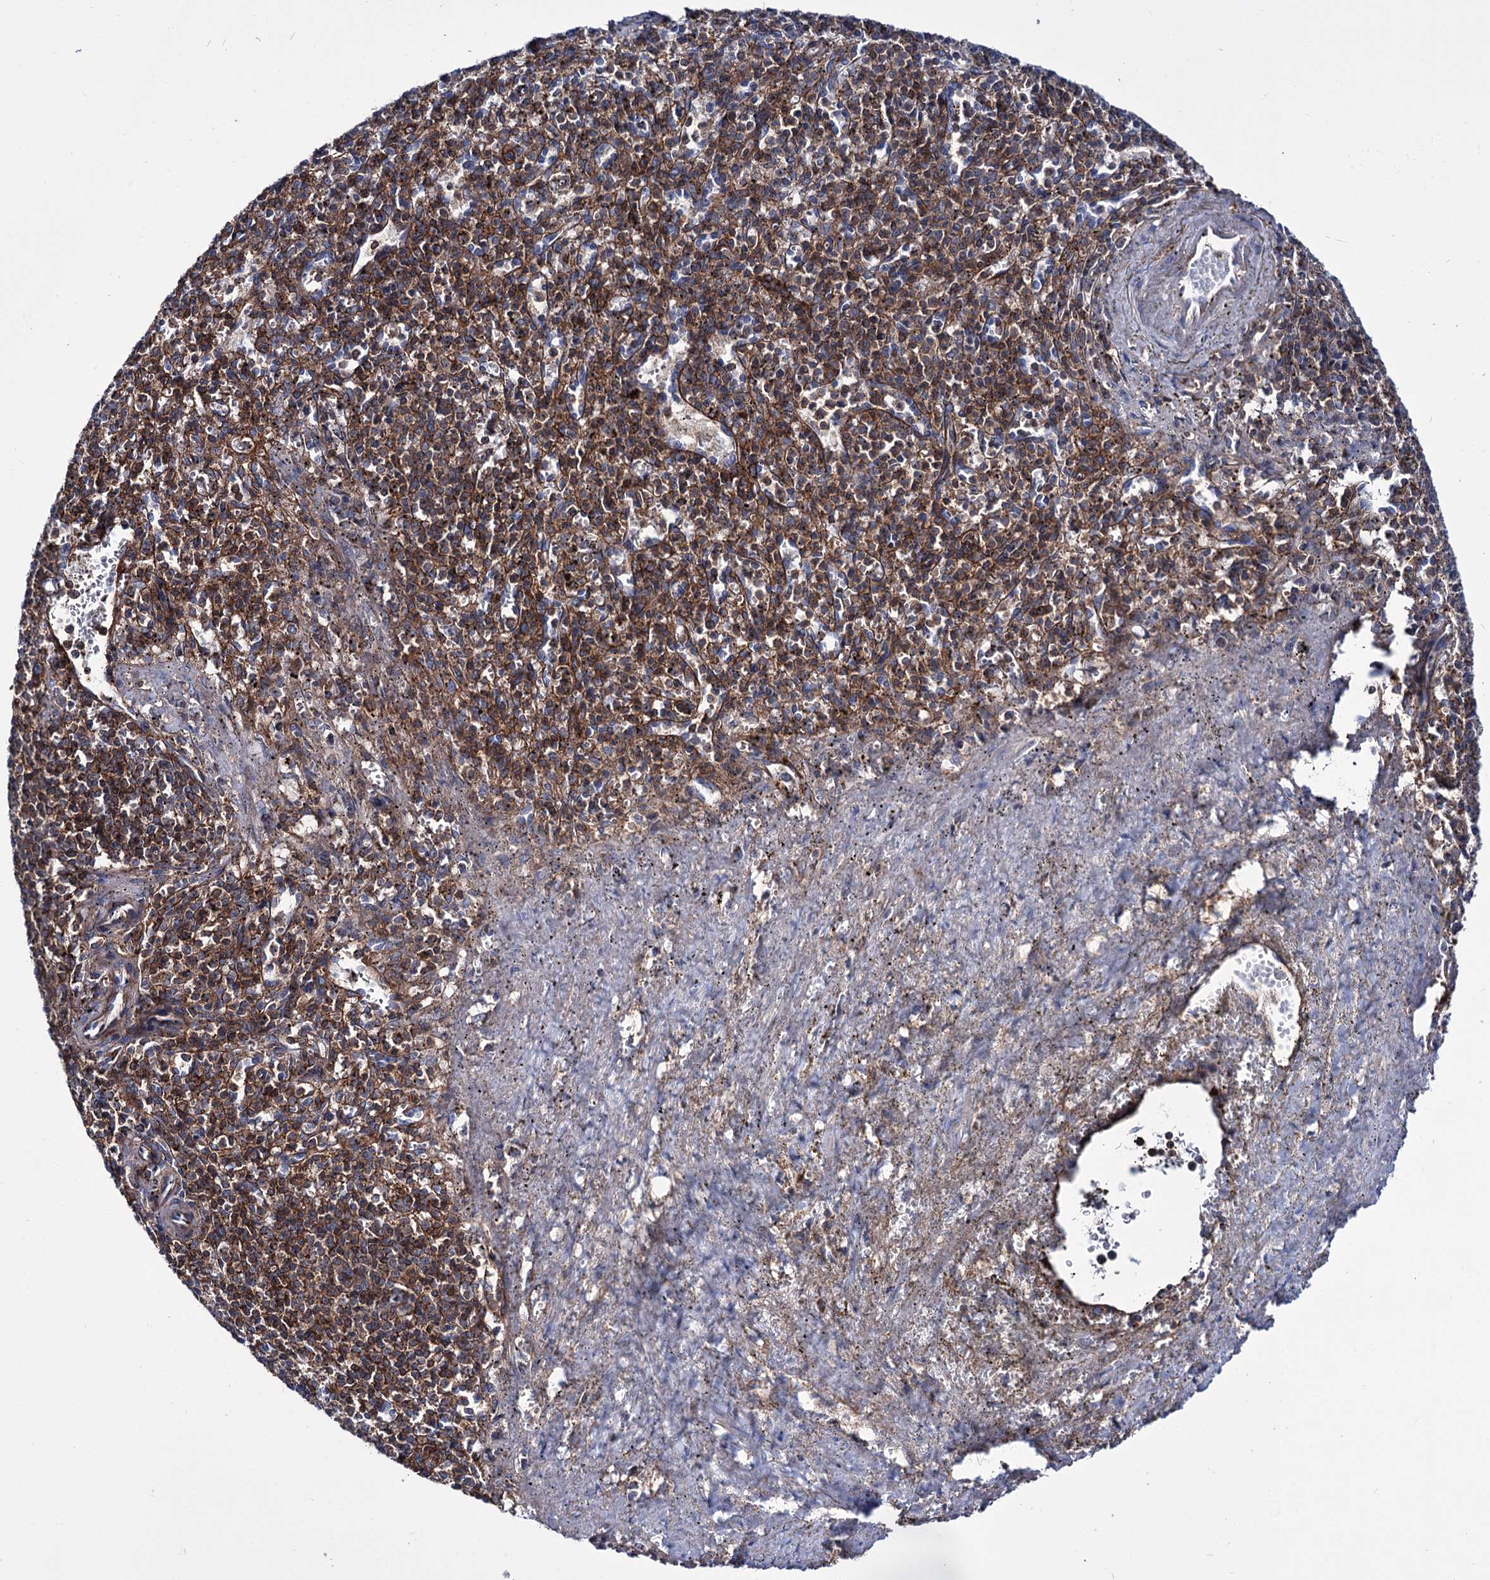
{"staining": {"intensity": "moderate", "quantity": "<25%", "location": "cytoplasmic/membranous"}, "tissue": "spleen", "cell_type": "Cells in red pulp", "image_type": "normal", "snomed": [{"axis": "morphology", "description": "Normal tissue, NOS"}, {"axis": "topography", "description": "Spleen"}], "caption": "DAB (3,3'-diaminobenzidine) immunohistochemical staining of normal human spleen shows moderate cytoplasmic/membranous protein positivity in approximately <25% of cells in red pulp.", "gene": "DEF6", "patient": {"sex": "male", "age": 72}}